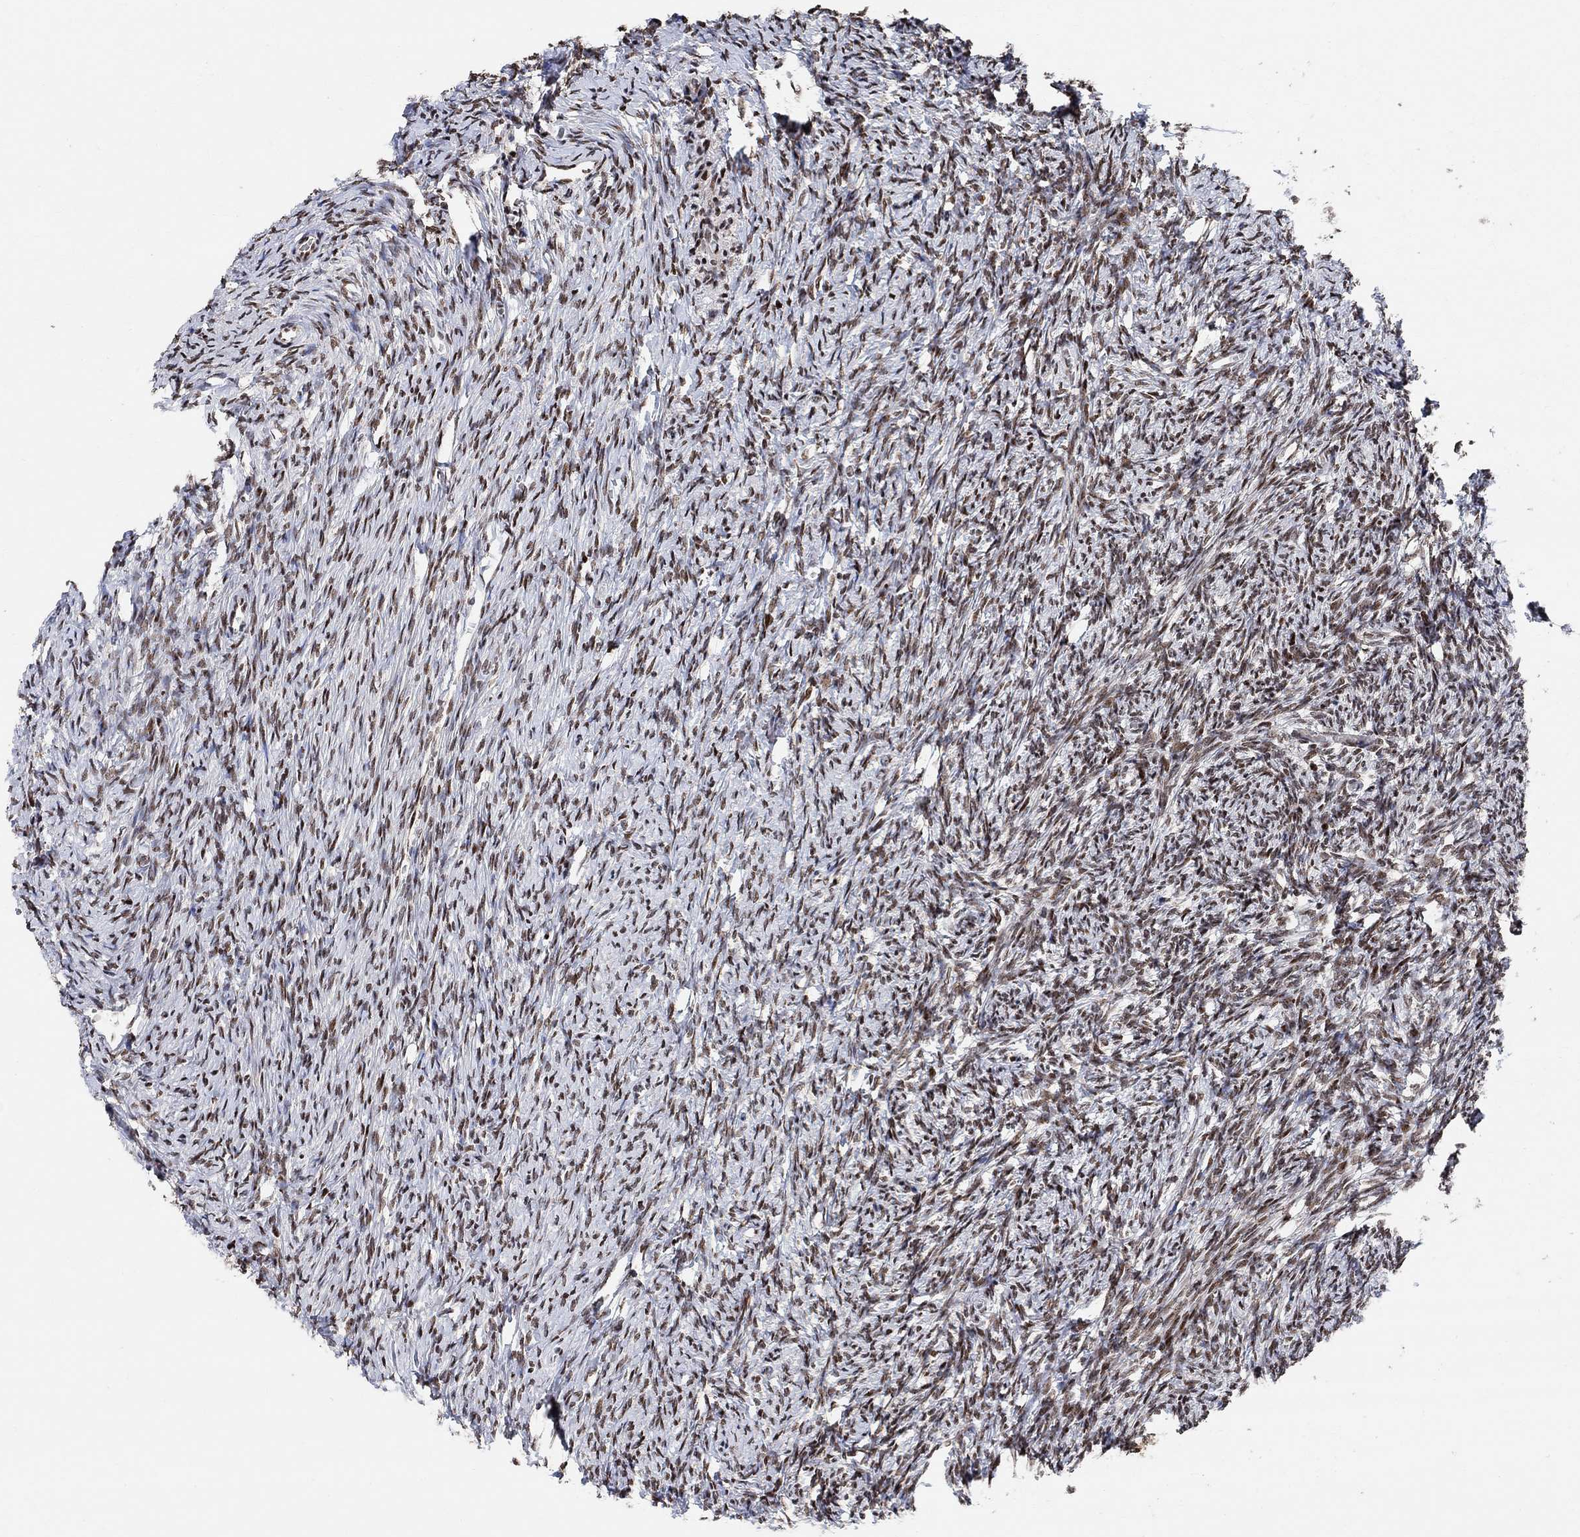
{"staining": {"intensity": "moderate", "quantity": ">75%", "location": "nuclear"}, "tissue": "ovary", "cell_type": "Ovarian stroma cells", "image_type": "normal", "snomed": [{"axis": "morphology", "description": "Normal tissue, NOS"}, {"axis": "topography", "description": "Ovary"}], "caption": "Ovary stained with immunohistochemistry (IHC) shows moderate nuclear expression in approximately >75% of ovarian stroma cells.", "gene": "E4F1", "patient": {"sex": "female", "age": 39}}